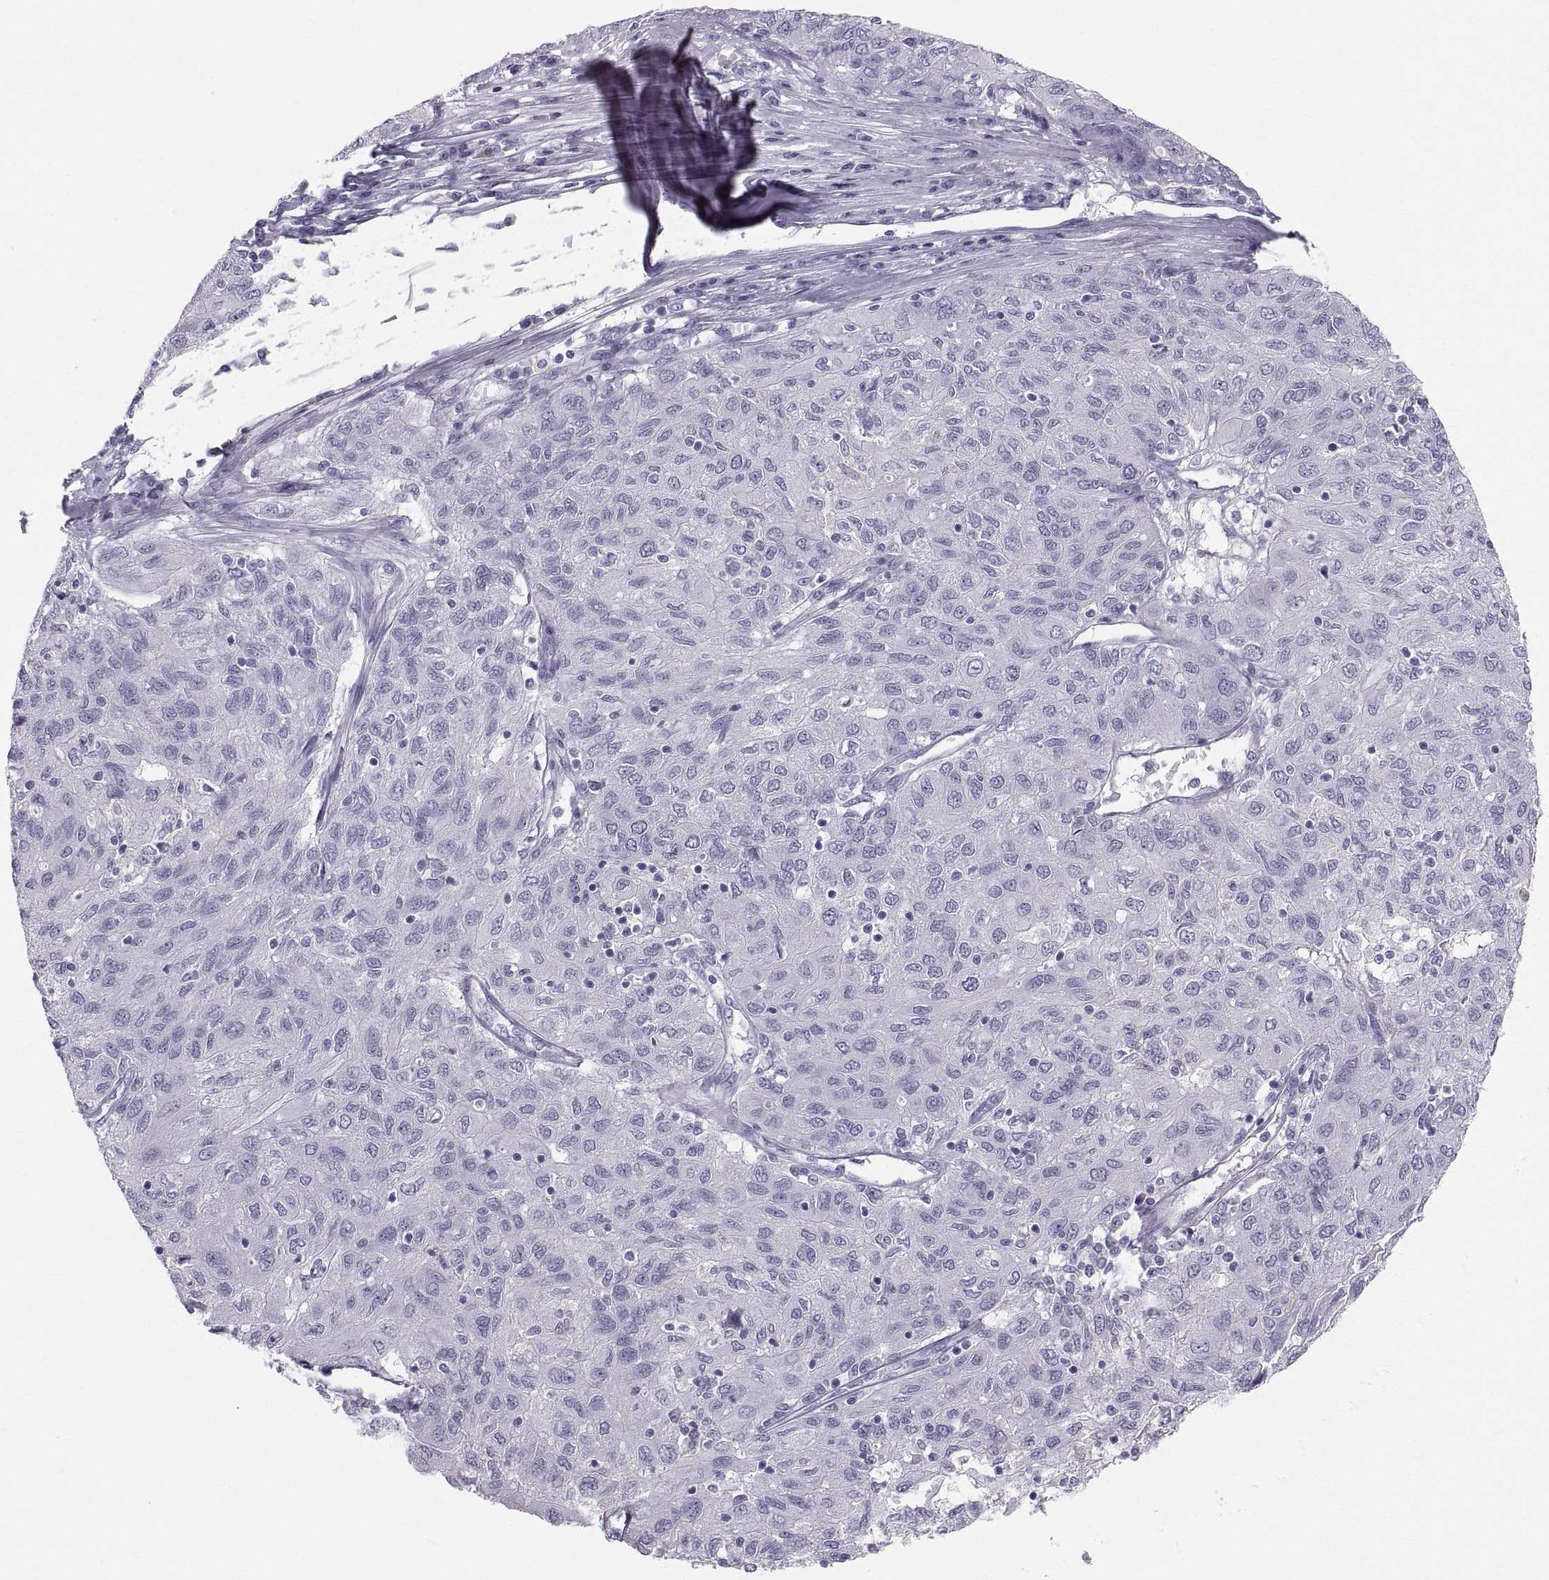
{"staining": {"intensity": "negative", "quantity": "none", "location": "none"}, "tissue": "ovarian cancer", "cell_type": "Tumor cells", "image_type": "cancer", "snomed": [{"axis": "morphology", "description": "Carcinoma, endometroid"}, {"axis": "topography", "description": "Ovary"}], "caption": "This is an immunohistochemistry micrograph of human ovarian cancer (endometroid carcinoma). There is no staining in tumor cells.", "gene": "SLC22A6", "patient": {"sex": "female", "age": 50}}